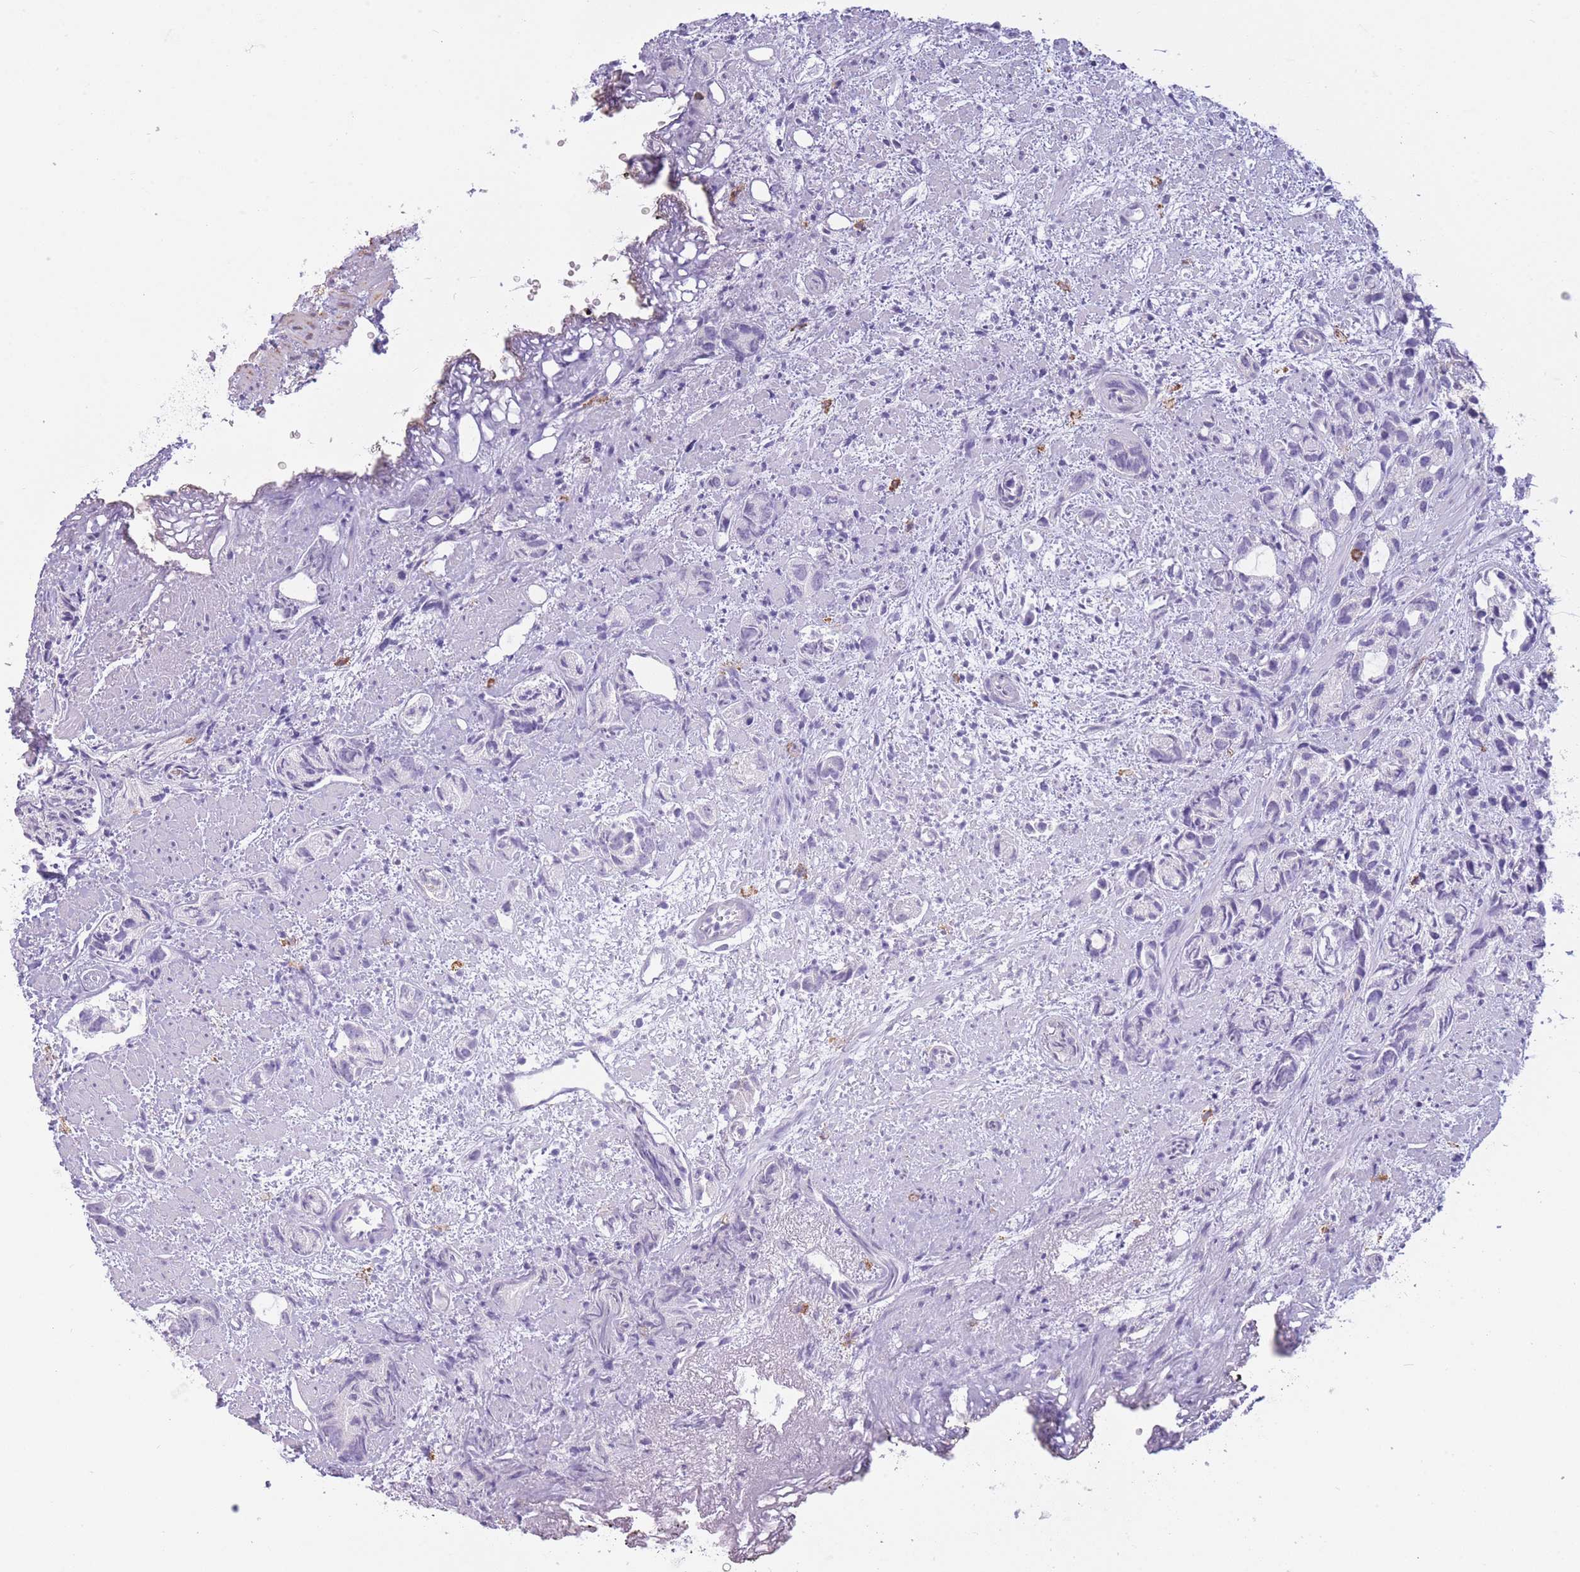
{"staining": {"intensity": "negative", "quantity": "none", "location": "none"}, "tissue": "prostate cancer", "cell_type": "Tumor cells", "image_type": "cancer", "snomed": [{"axis": "morphology", "description": "Adenocarcinoma, High grade"}, {"axis": "topography", "description": "Prostate"}], "caption": "This is an immunohistochemistry photomicrograph of human adenocarcinoma (high-grade) (prostate). There is no positivity in tumor cells.", "gene": "PDHA1", "patient": {"sex": "male", "age": 82}}